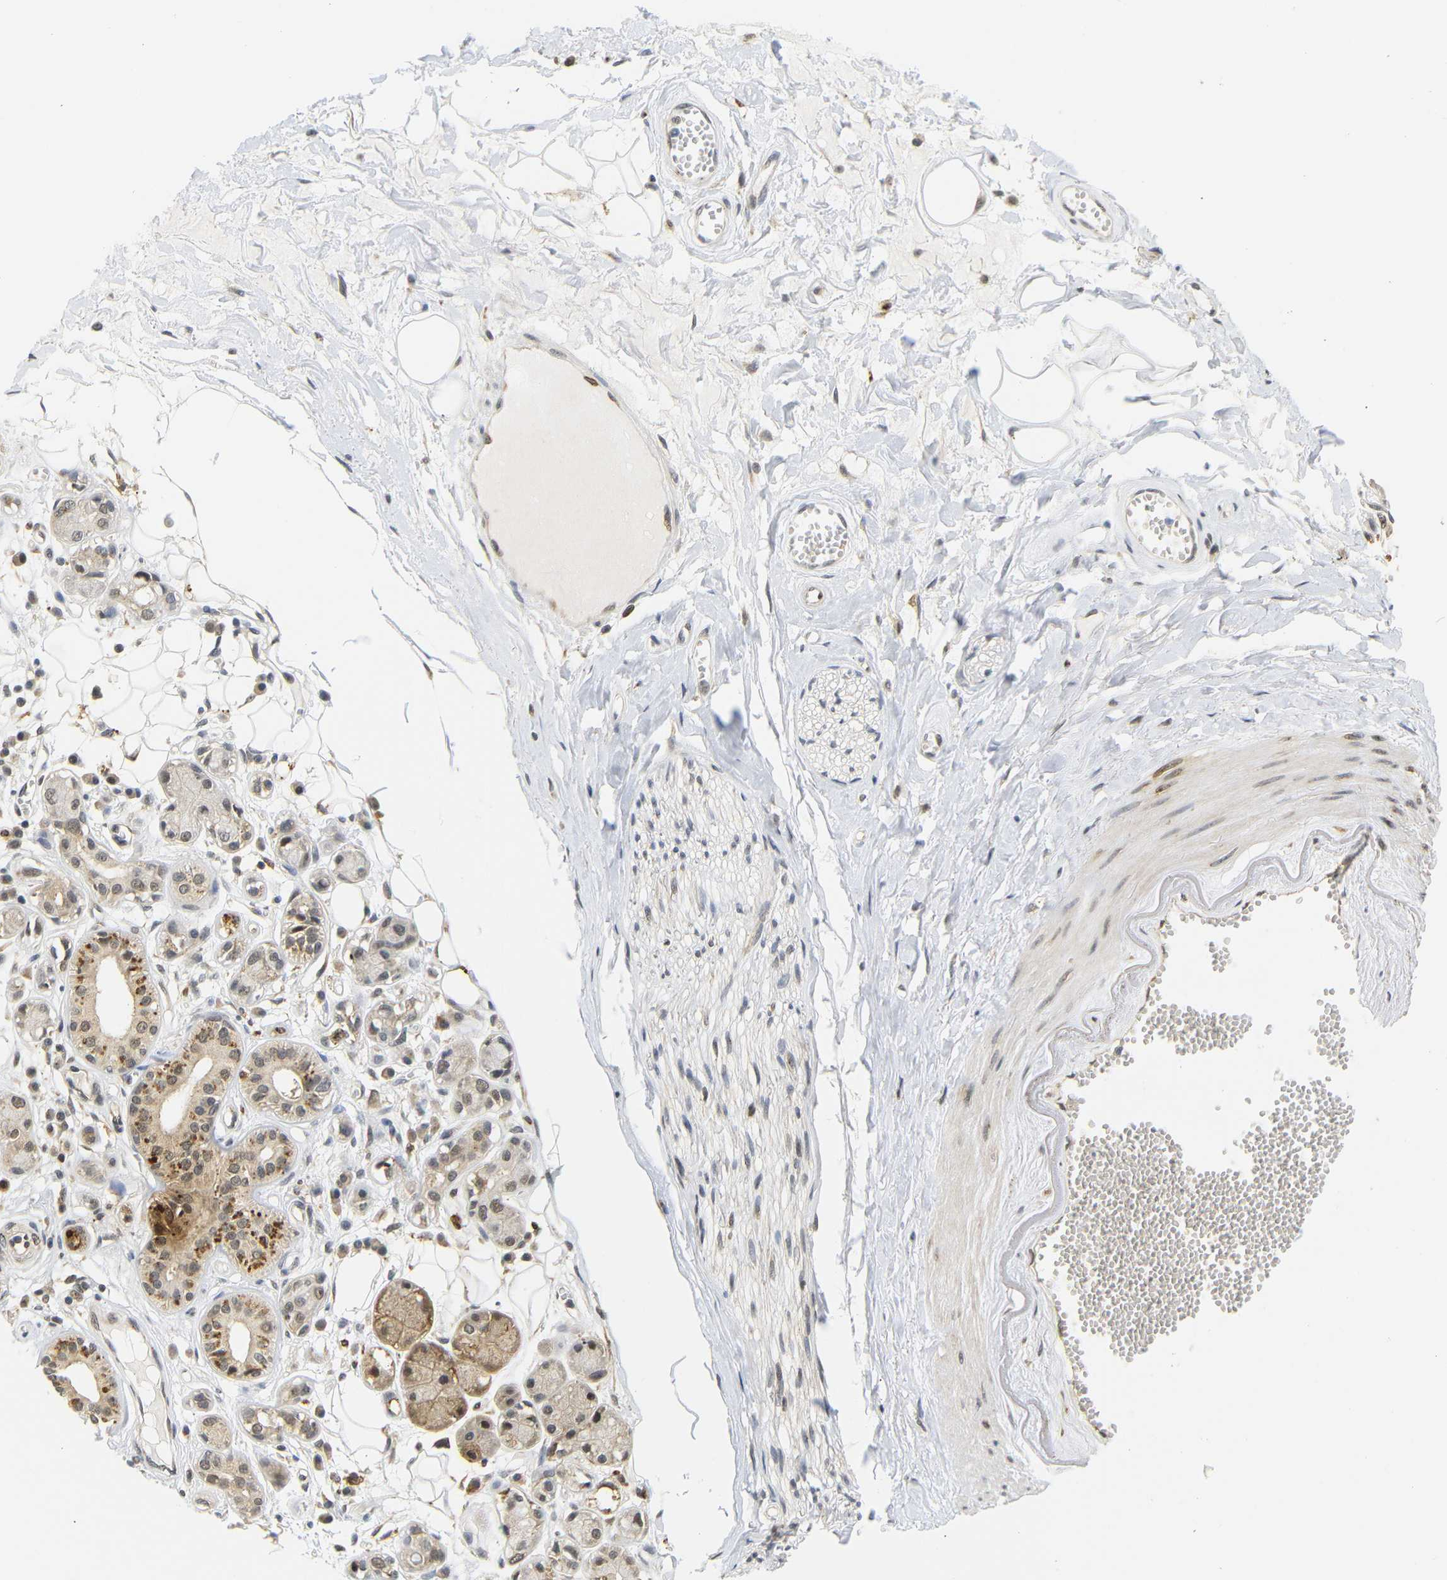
{"staining": {"intensity": "negative", "quantity": "none", "location": "none"}, "tissue": "adipose tissue", "cell_type": "Adipocytes", "image_type": "normal", "snomed": [{"axis": "morphology", "description": "Normal tissue, NOS"}, {"axis": "morphology", "description": "Inflammation, NOS"}, {"axis": "topography", "description": "Salivary gland"}, {"axis": "topography", "description": "Peripheral nerve tissue"}], "caption": "High magnification brightfield microscopy of benign adipose tissue stained with DAB (brown) and counterstained with hematoxylin (blue): adipocytes show no significant staining.", "gene": "GJA5", "patient": {"sex": "female", "age": 75}}